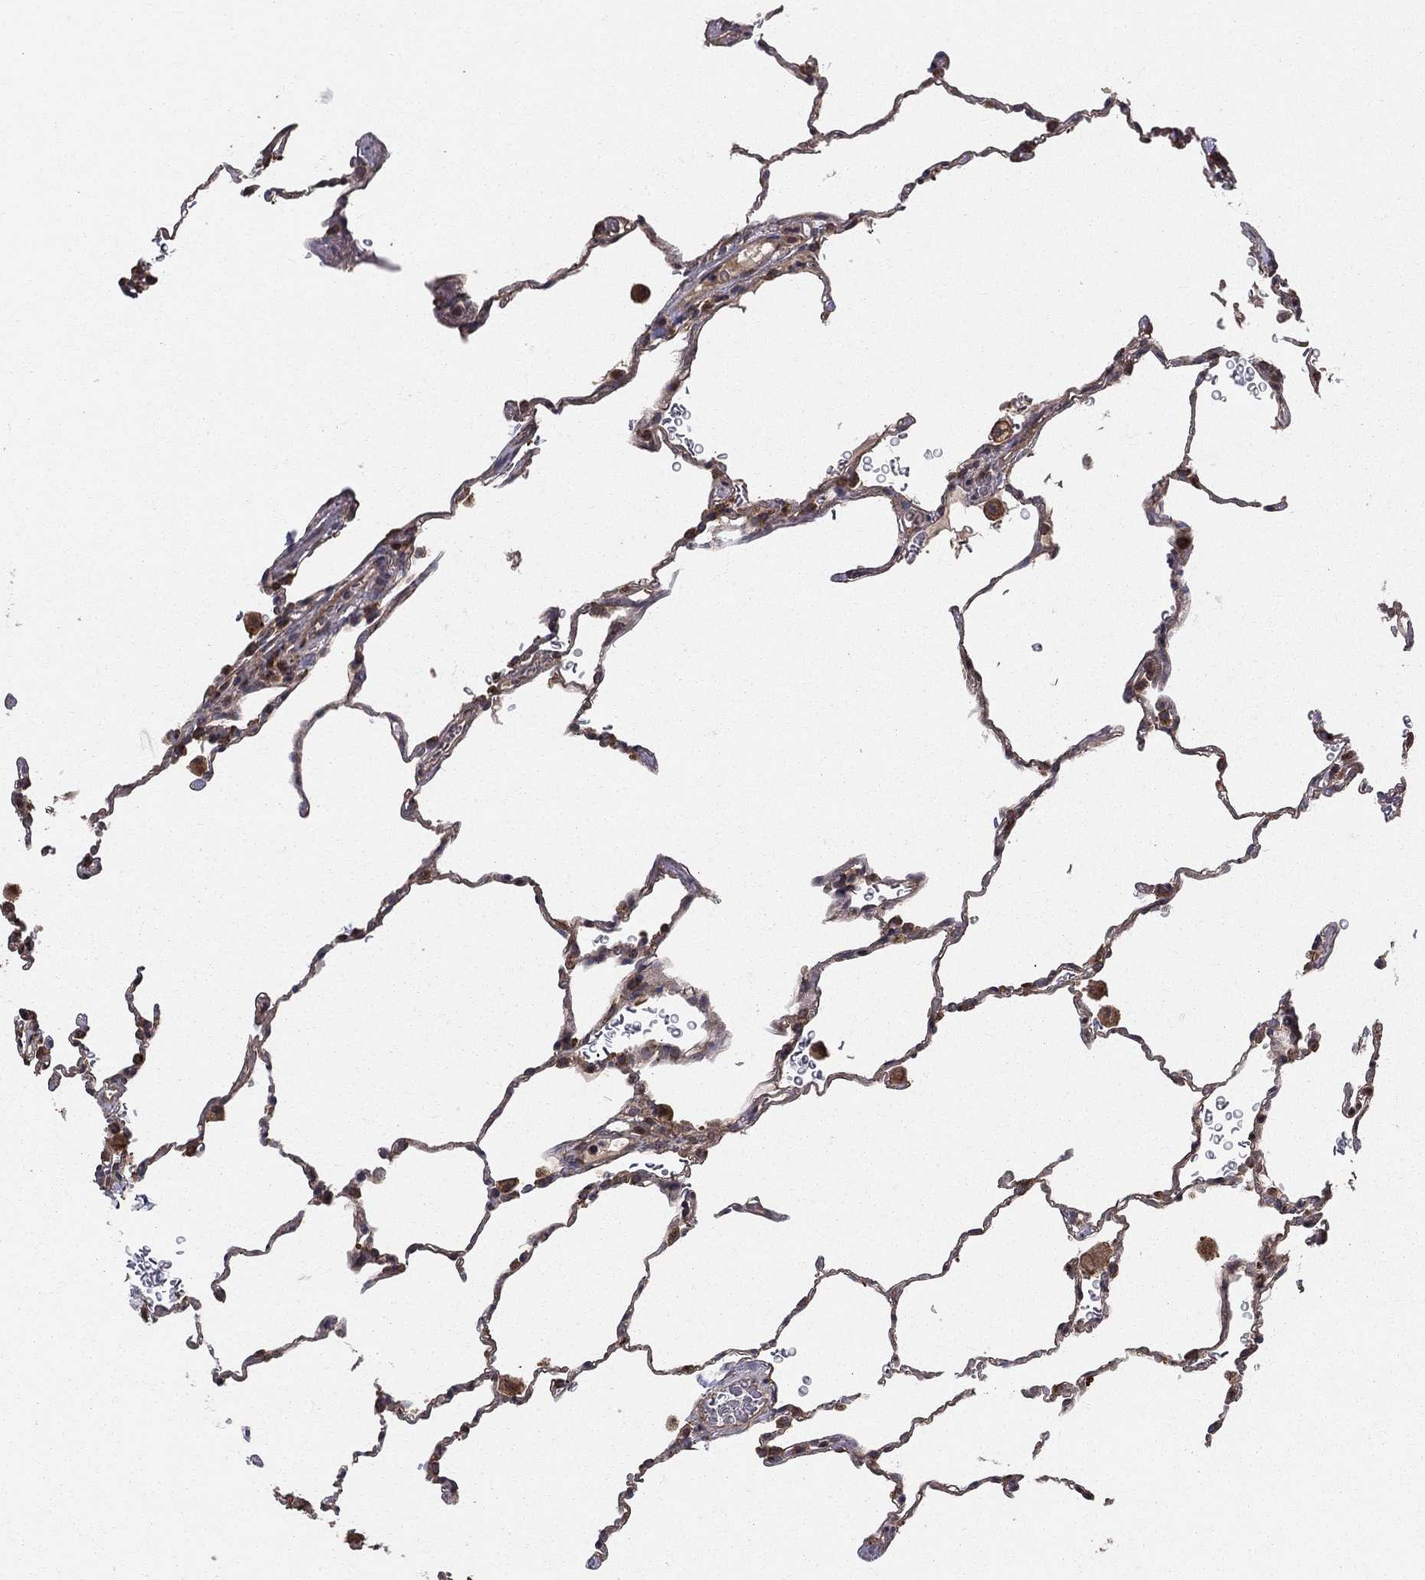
{"staining": {"intensity": "moderate", "quantity": "<25%", "location": "cytoplasmic/membranous"}, "tissue": "lung", "cell_type": "Alveolar cells", "image_type": "normal", "snomed": [{"axis": "morphology", "description": "Normal tissue, NOS"}, {"axis": "morphology", "description": "Adenocarcinoma, metastatic, NOS"}, {"axis": "topography", "description": "Lung"}], "caption": "High-magnification brightfield microscopy of unremarkable lung stained with DAB (3,3'-diaminobenzidine) (brown) and counterstained with hematoxylin (blue). alveolar cells exhibit moderate cytoplasmic/membranous staining is present in about<25% of cells. (DAB IHC with brightfield microscopy, high magnification).", "gene": "BABAM2", "patient": {"sex": "male", "age": 45}}